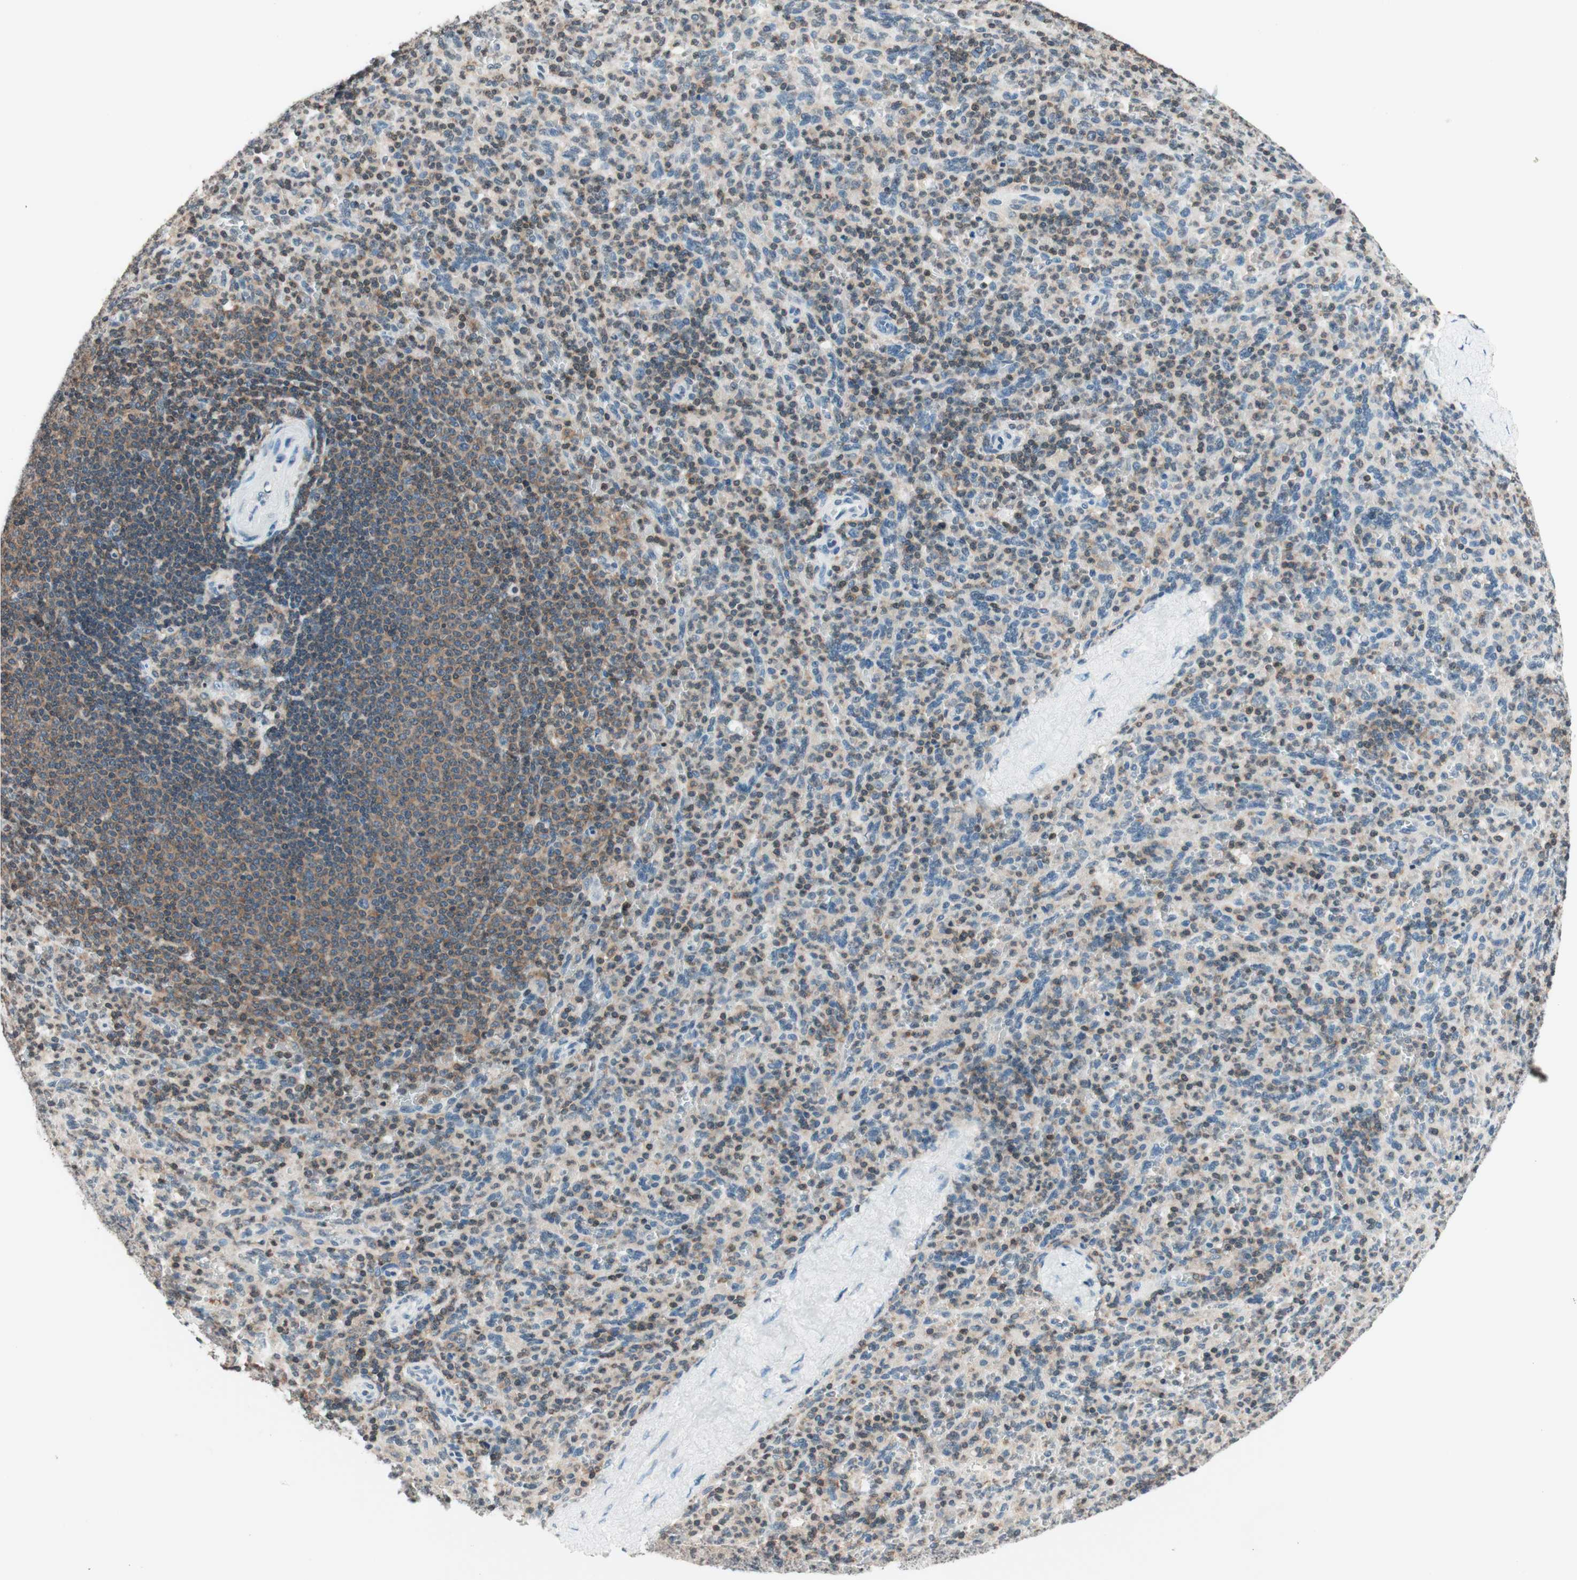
{"staining": {"intensity": "weak", "quantity": "<25%", "location": "cytoplasmic/membranous"}, "tissue": "spleen", "cell_type": "Cells in red pulp", "image_type": "normal", "snomed": [{"axis": "morphology", "description": "Normal tissue, NOS"}, {"axis": "topography", "description": "Spleen"}], "caption": "High power microscopy image of an immunohistochemistry (IHC) micrograph of benign spleen, revealing no significant expression in cells in red pulp. Nuclei are stained in blue.", "gene": "WIPF1", "patient": {"sex": "male", "age": 36}}